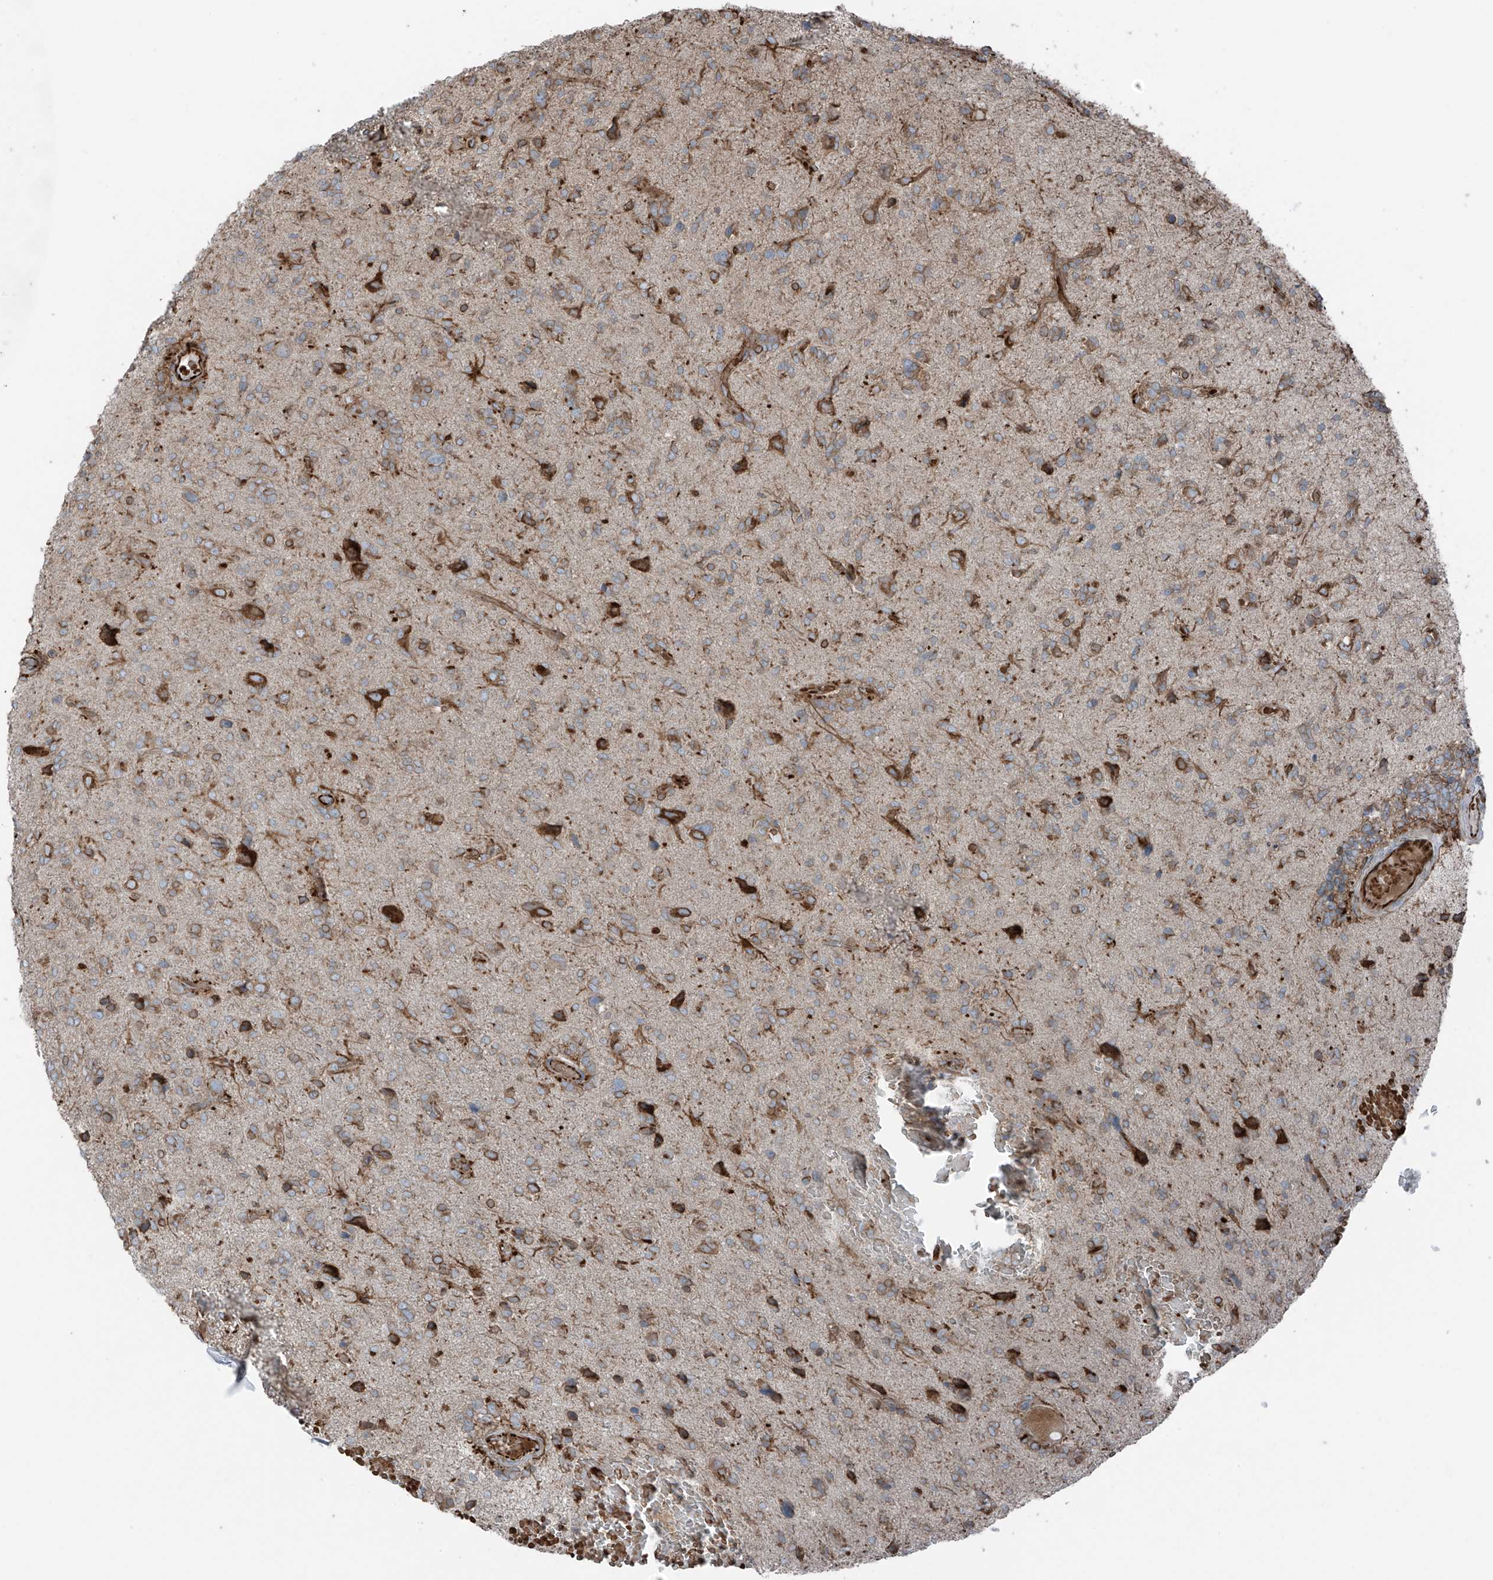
{"staining": {"intensity": "moderate", "quantity": ">75%", "location": "cytoplasmic/membranous"}, "tissue": "glioma", "cell_type": "Tumor cells", "image_type": "cancer", "snomed": [{"axis": "morphology", "description": "Glioma, malignant, High grade"}, {"axis": "topography", "description": "Brain"}], "caption": "Immunohistochemistry of glioma shows medium levels of moderate cytoplasmic/membranous positivity in about >75% of tumor cells.", "gene": "ERLEC1", "patient": {"sex": "female", "age": 59}}